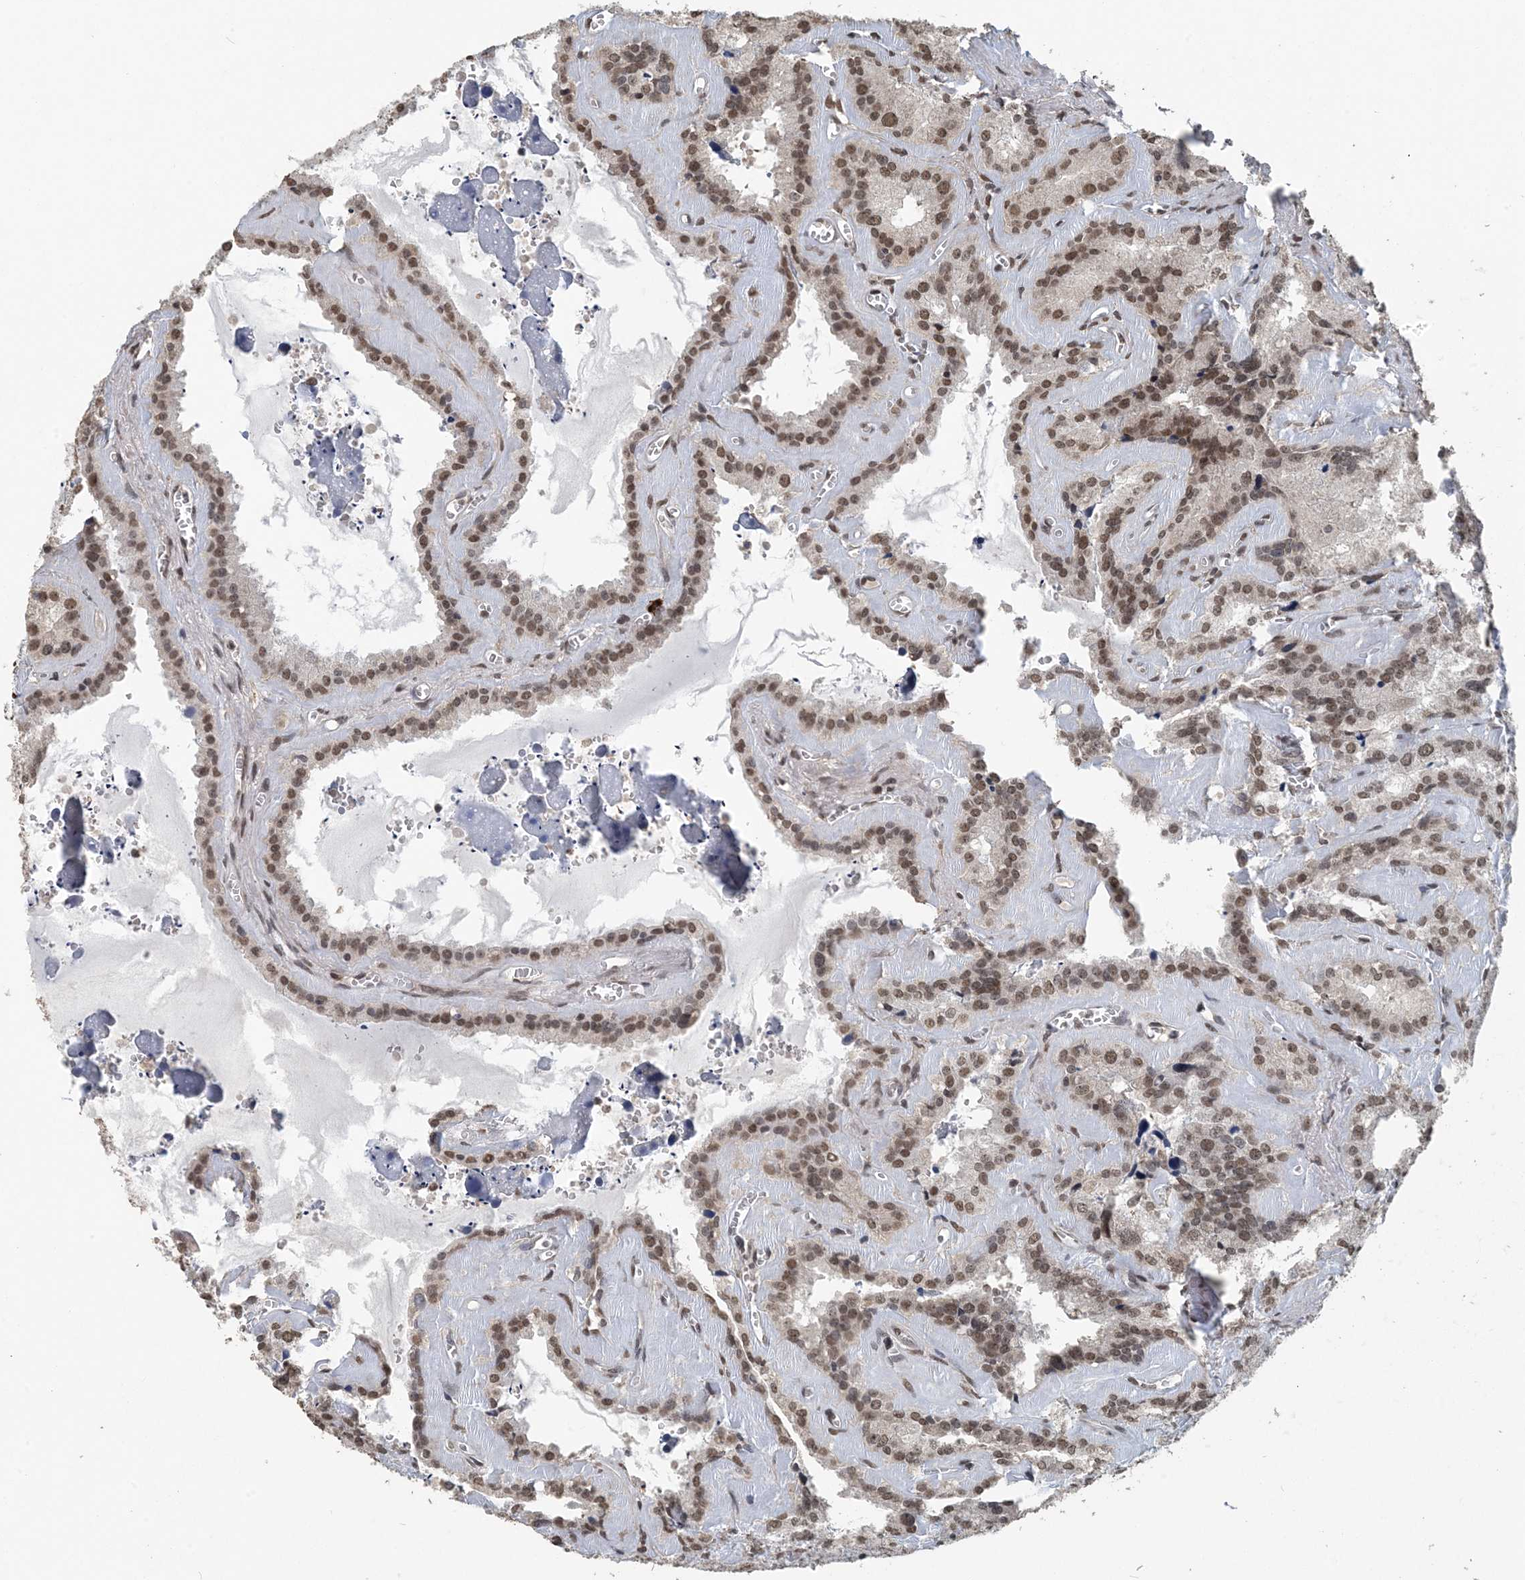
{"staining": {"intensity": "moderate", "quantity": ">75%", "location": "nuclear"}, "tissue": "seminal vesicle", "cell_type": "Glandular cells", "image_type": "normal", "snomed": [{"axis": "morphology", "description": "Normal tissue, NOS"}, {"axis": "topography", "description": "Prostate"}, {"axis": "topography", "description": "Seminal veicle"}], "caption": "High-power microscopy captured an immunohistochemistry histopathology image of benign seminal vesicle, revealing moderate nuclear expression in approximately >75% of glandular cells.", "gene": "MBD2", "patient": {"sex": "male", "age": 59}}